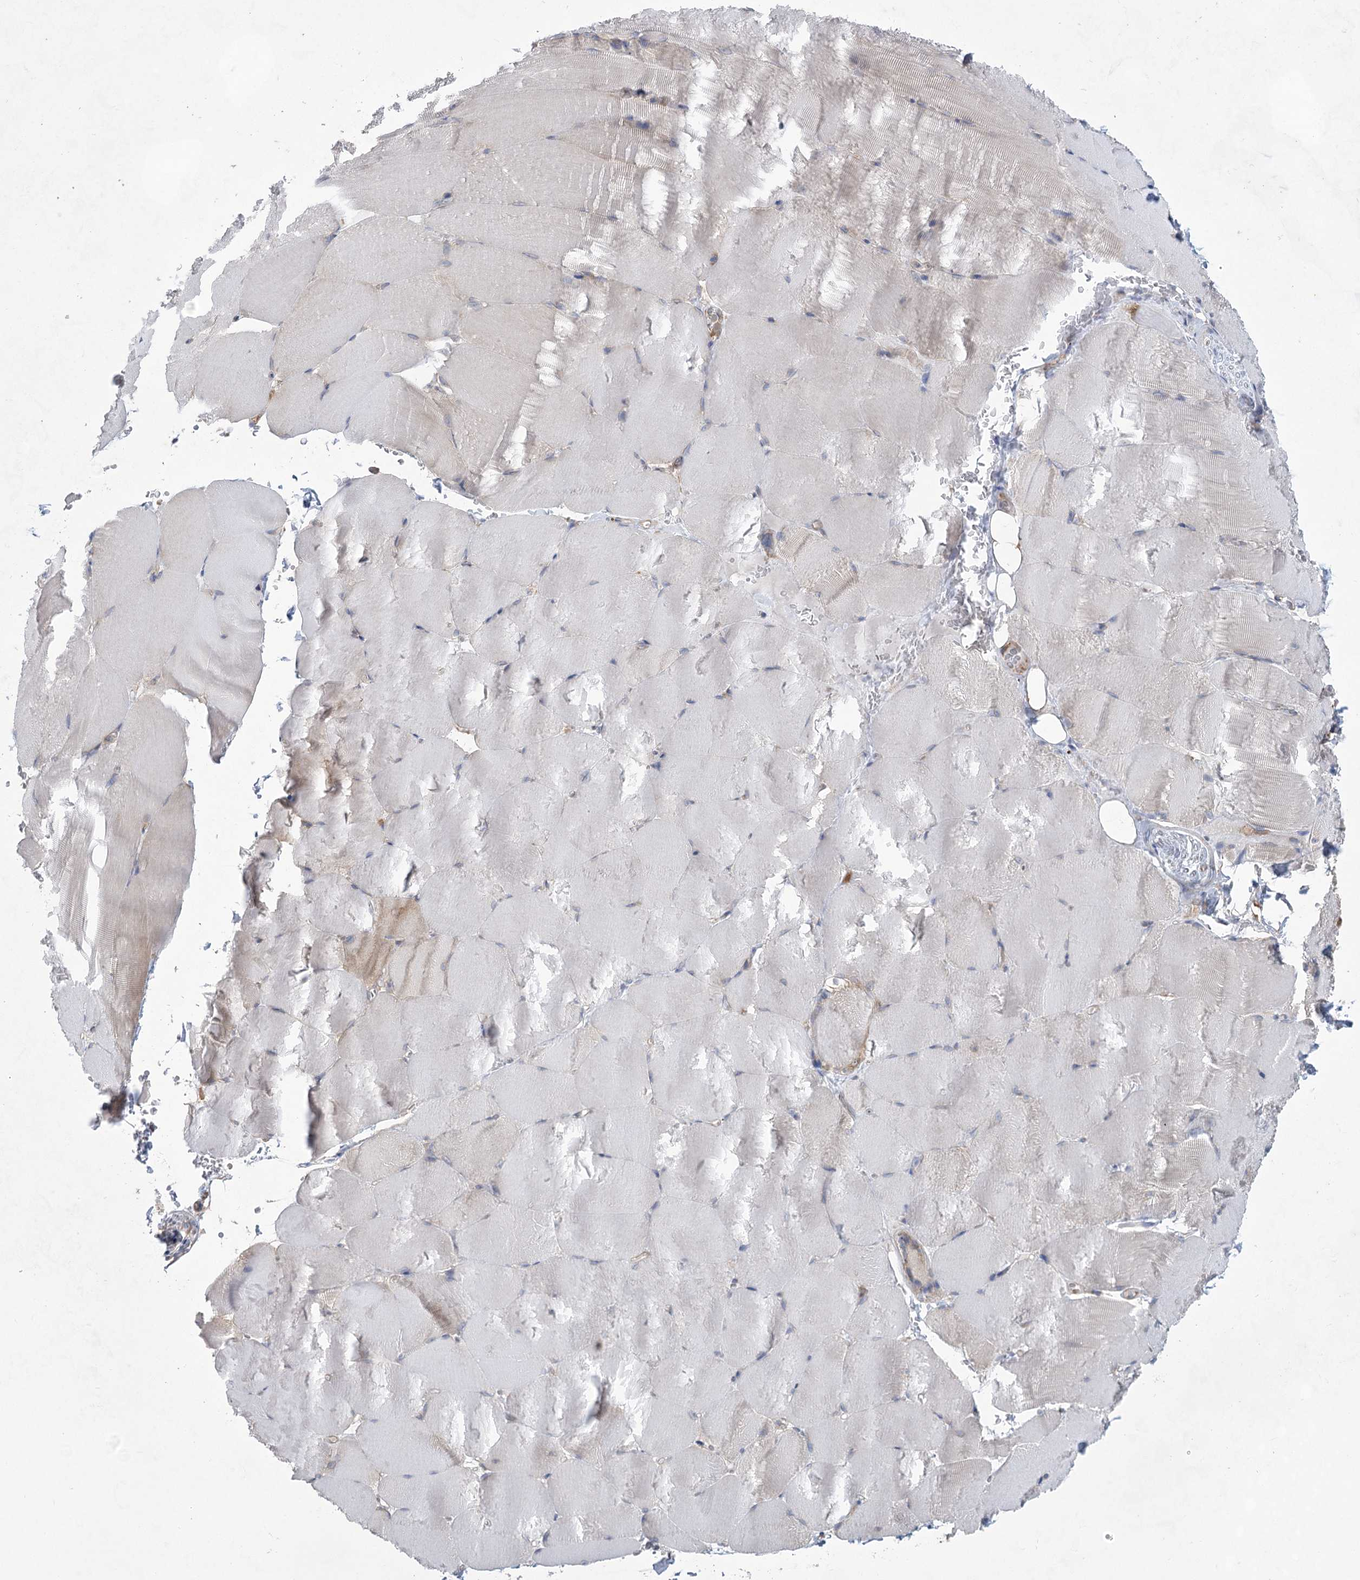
{"staining": {"intensity": "negative", "quantity": "none", "location": "none"}, "tissue": "skeletal muscle", "cell_type": "Myocytes", "image_type": "normal", "snomed": [{"axis": "morphology", "description": "Normal tissue, NOS"}, {"axis": "topography", "description": "Skeletal muscle"}, {"axis": "topography", "description": "Parathyroid gland"}], "caption": "An IHC histopathology image of unremarkable skeletal muscle is shown. There is no staining in myocytes of skeletal muscle.", "gene": "EIF3A", "patient": {"sex": "female", "age": 37}}